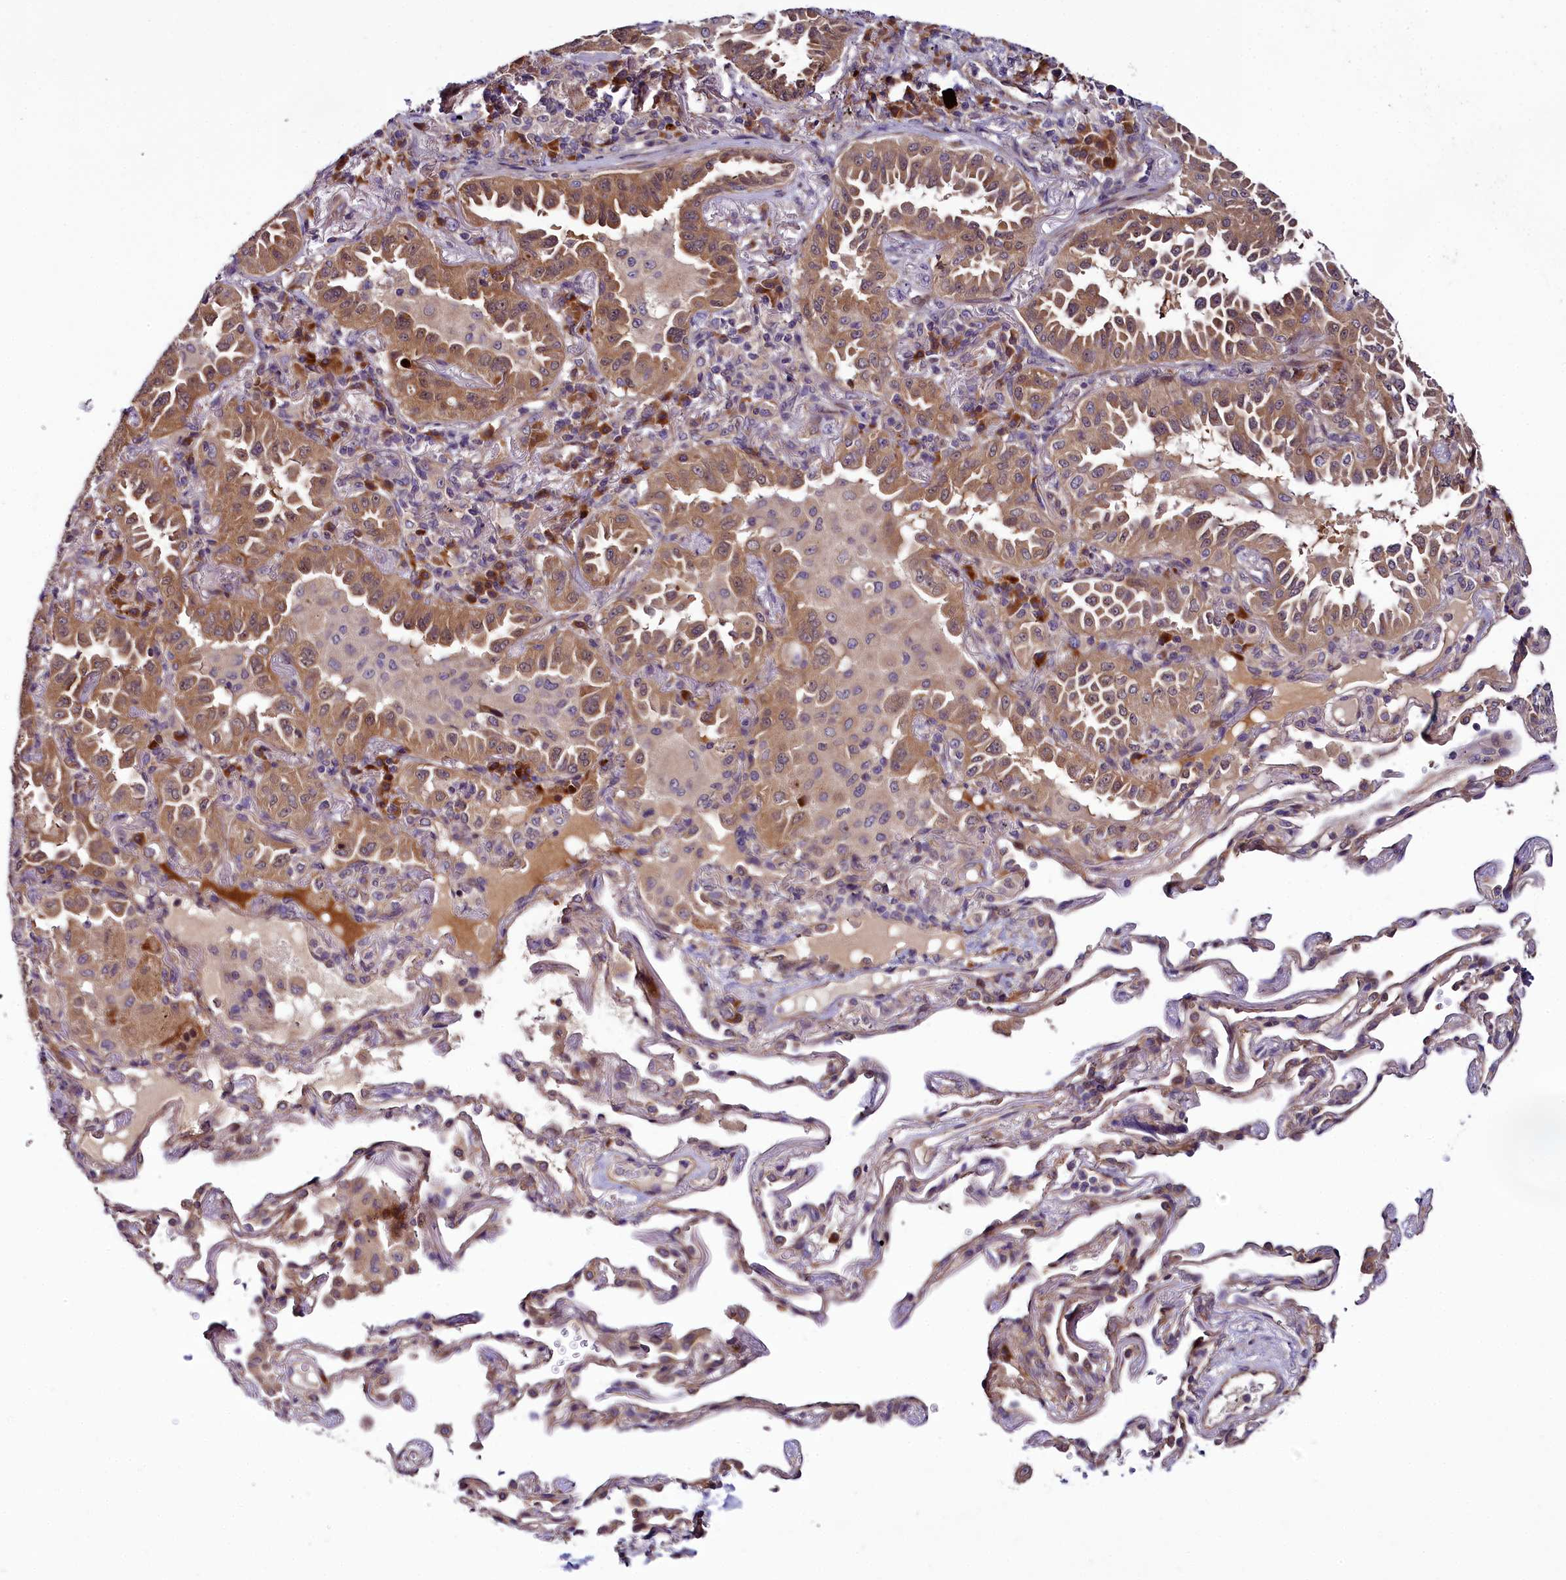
{"staining": {"intensity": "moderate", "quantity": ">75%", "location": "cytoplasmic/membranous"}, "tissue": "lung cancer", "cell_type": "Tumor cells", "image_type": "cancer", "snomed": [{"axis": "morphology", "description": "Adenocarcinoma, NOS"}, {"axis": "topography", "description": "Lung"}], "caption": "Adenocarcinoma (lung) stained with immunohistochemistry (IHC) demonstrates moderate cytoplasmic/membranous staining in about >75% of tumor cells. Using DAB (3,3'-diaminobenzidine) (brown) and hematoxylin (blue) stains, captured at high magnification using brightfield microscopy.", "gene": "RPUSD2", "patient": {"sex": "female", "age": 69}}